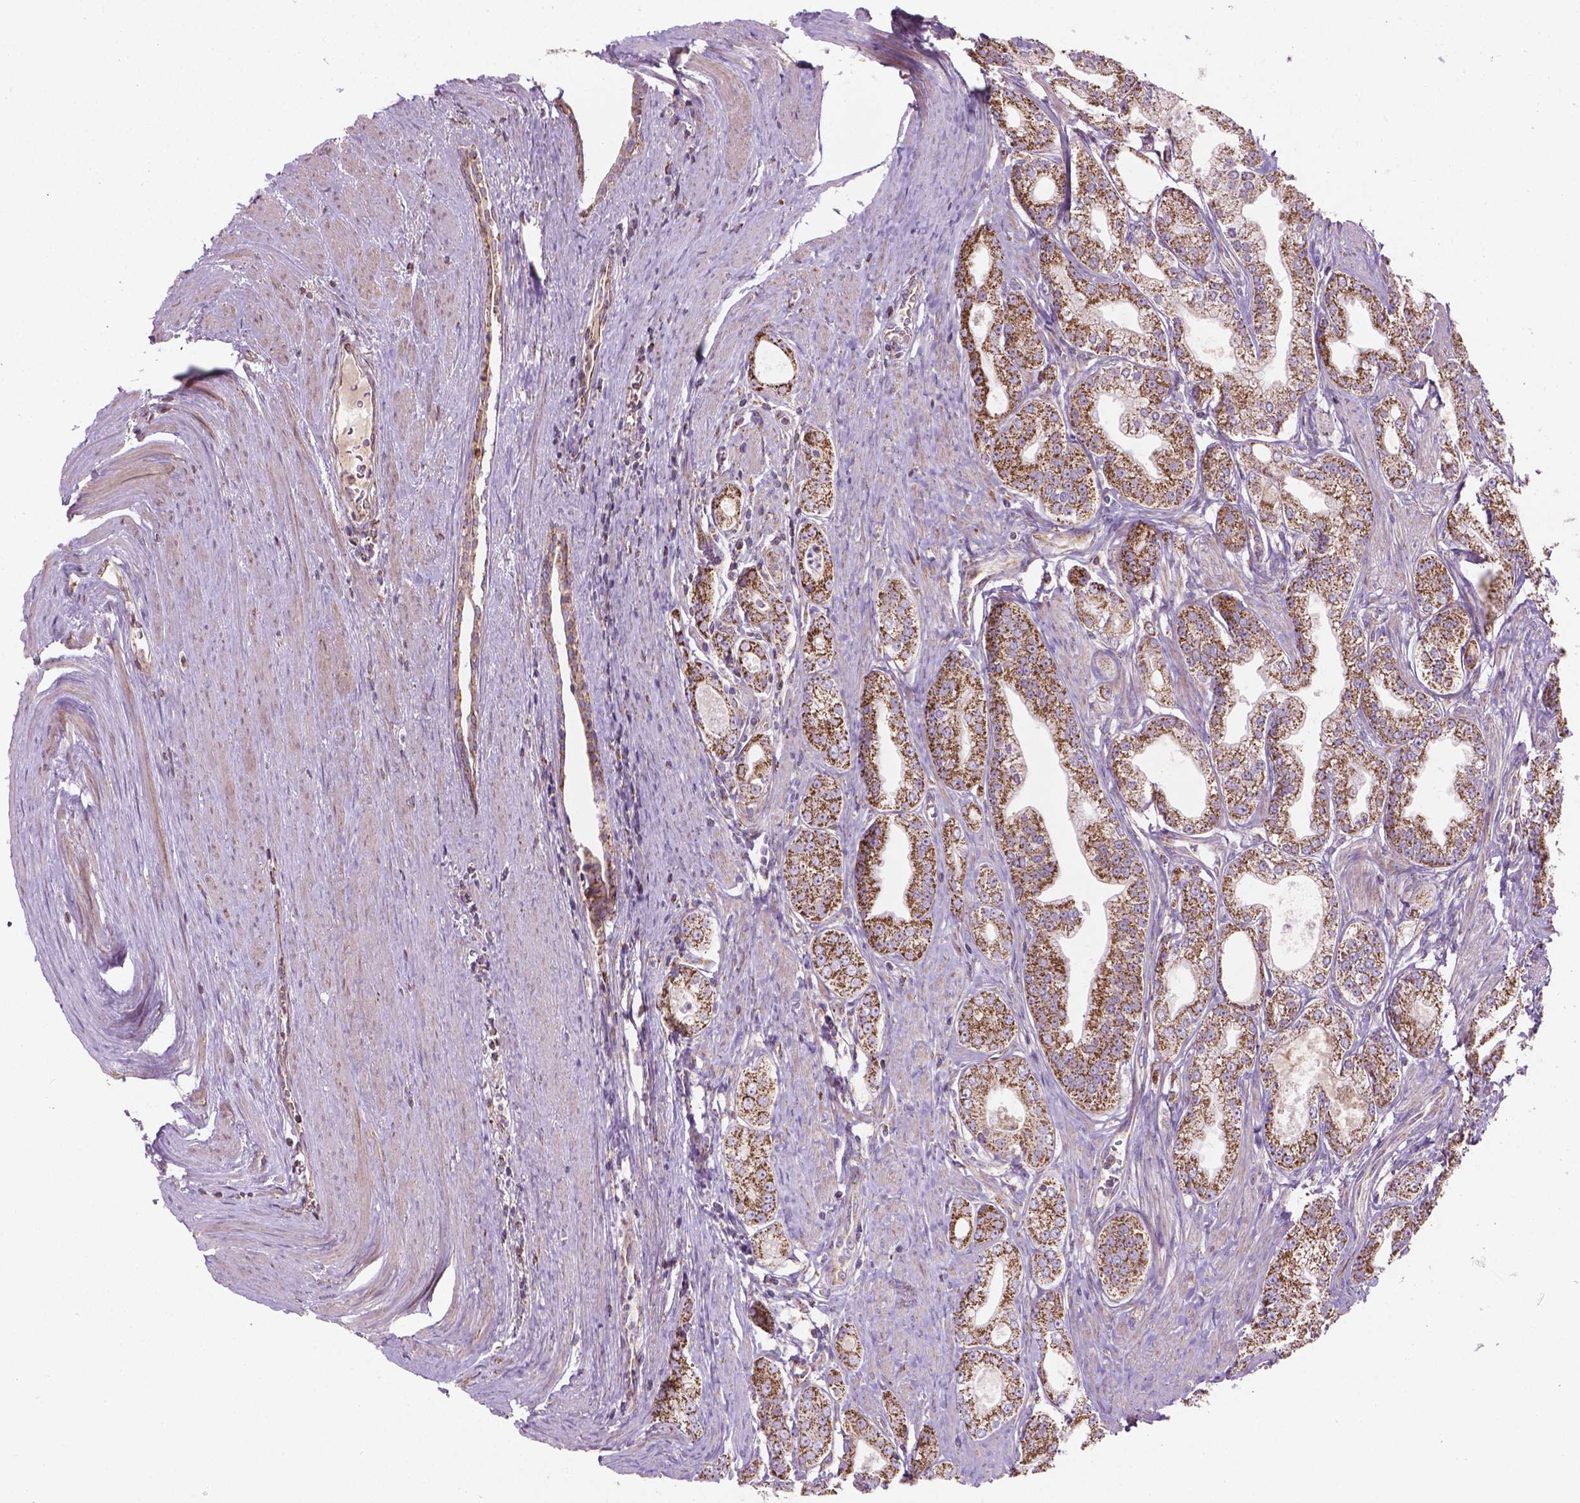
{"staining": {"intensity": "strong", "quantity": ">75%", "location": "cytoplasmic/membranous"}, "tissue": "prostate cancer", "cell_type": "Tumor cells", "image_type": "cancer", "snomed": [{"axis": "morphology", "description": "Adenocarcinoma, NOS"}, {"axis": "topography", "description": "Prostate"}], "caption": "Immunohistochemical staining of human adenocarcinoma (prostate) shows high levels of strong cytoplasmic/membranous positivity in approximately >75% of tumor cells.", "gene": "PIBF1", "patient": {"sex": "male", "age": 71}}